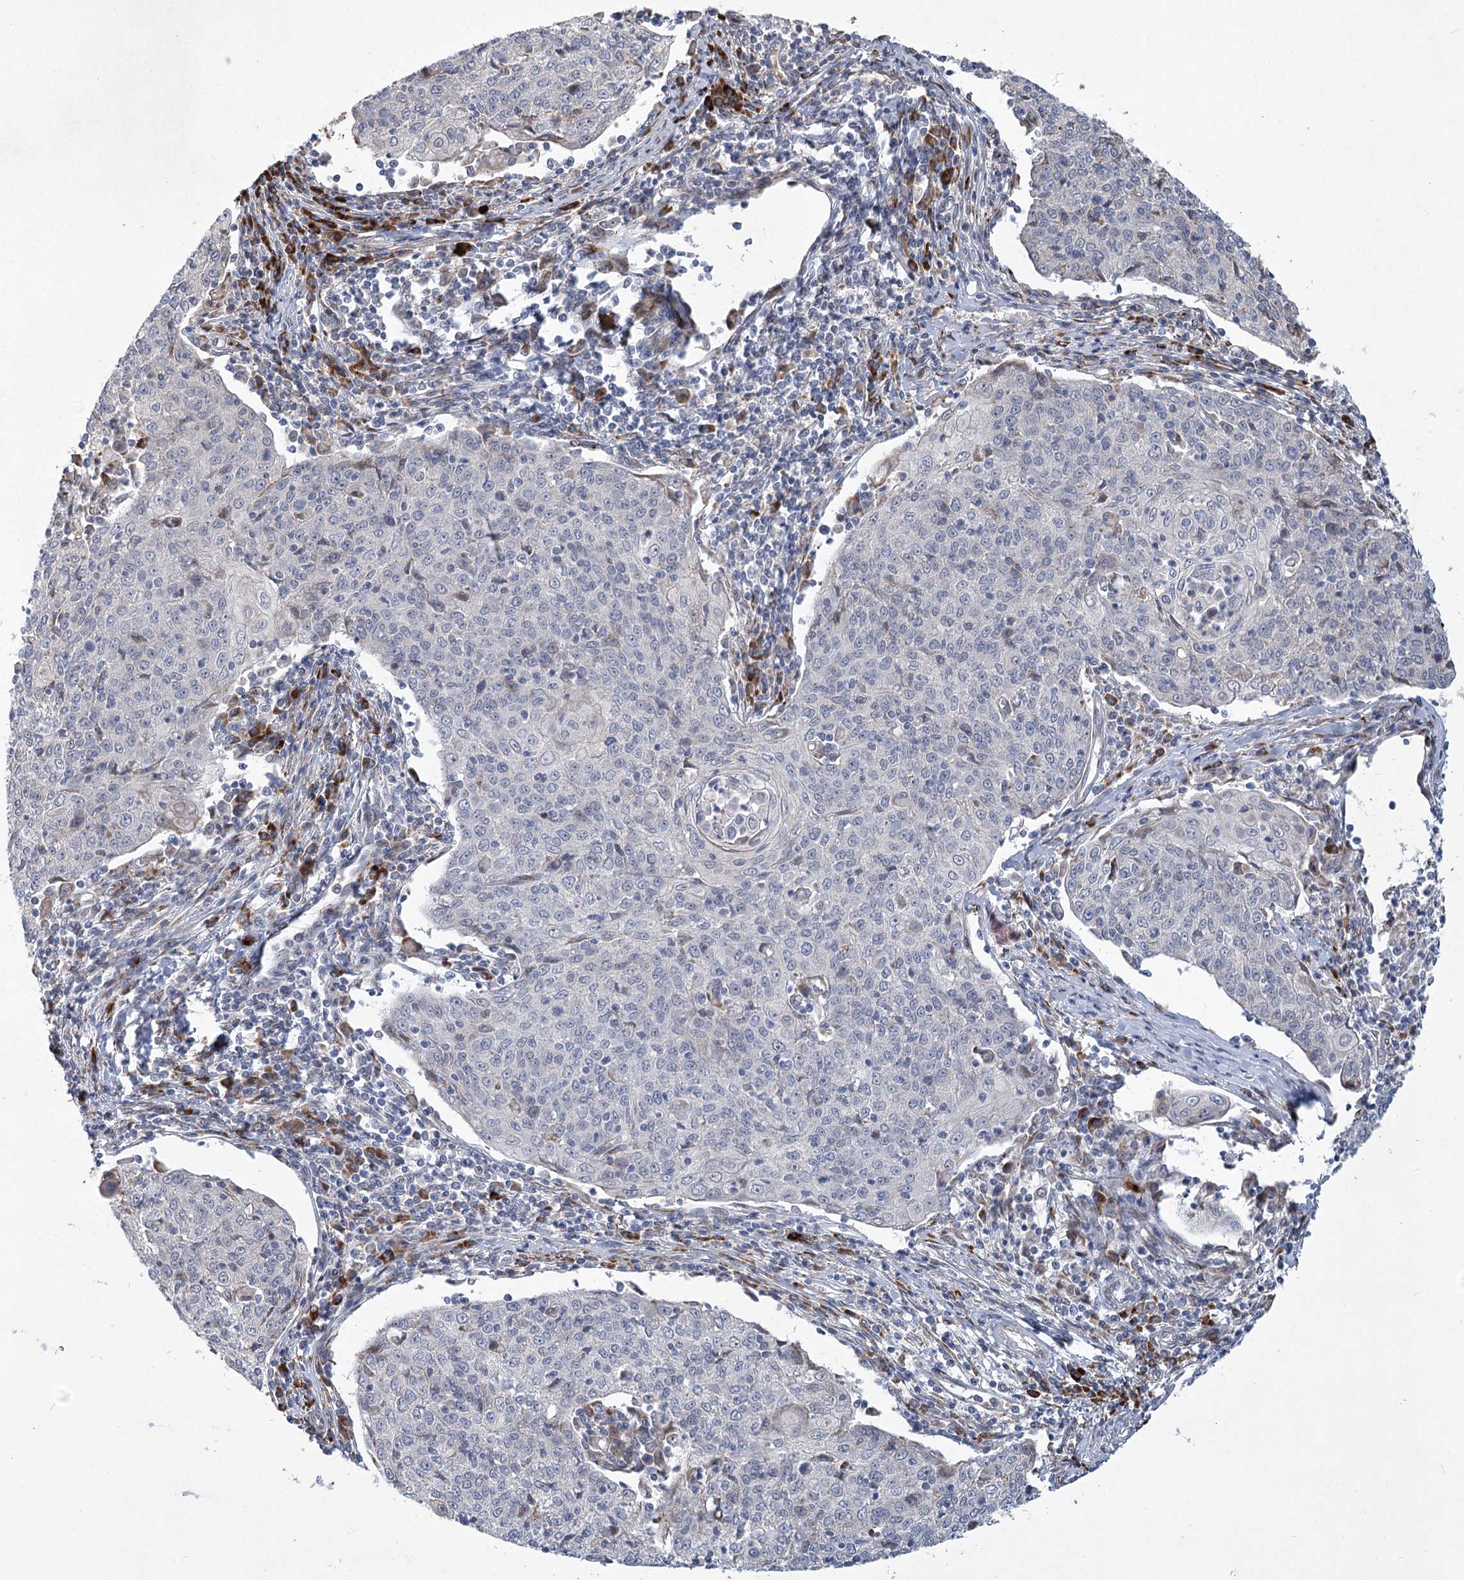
{"staining": {"intensity": "negative", "quantity": "none", "location": "none"}, "tissue": "cervical cancer", "cell_type": "Tumor cells", "image_type": "cancer", "snomed": [{"axis": "morphology", "description": "Squamous cell carcinoma, NOS"}, {"axis": "topography", "description": "Cervix"}], "caption": "Cervical cancer (squamous cell carcinoma) was stained to show a protein in brown. There is no significant positivity in tumor cells.", "gene": "GCNT4", "patient": {"sex": "female", "age": 48}}